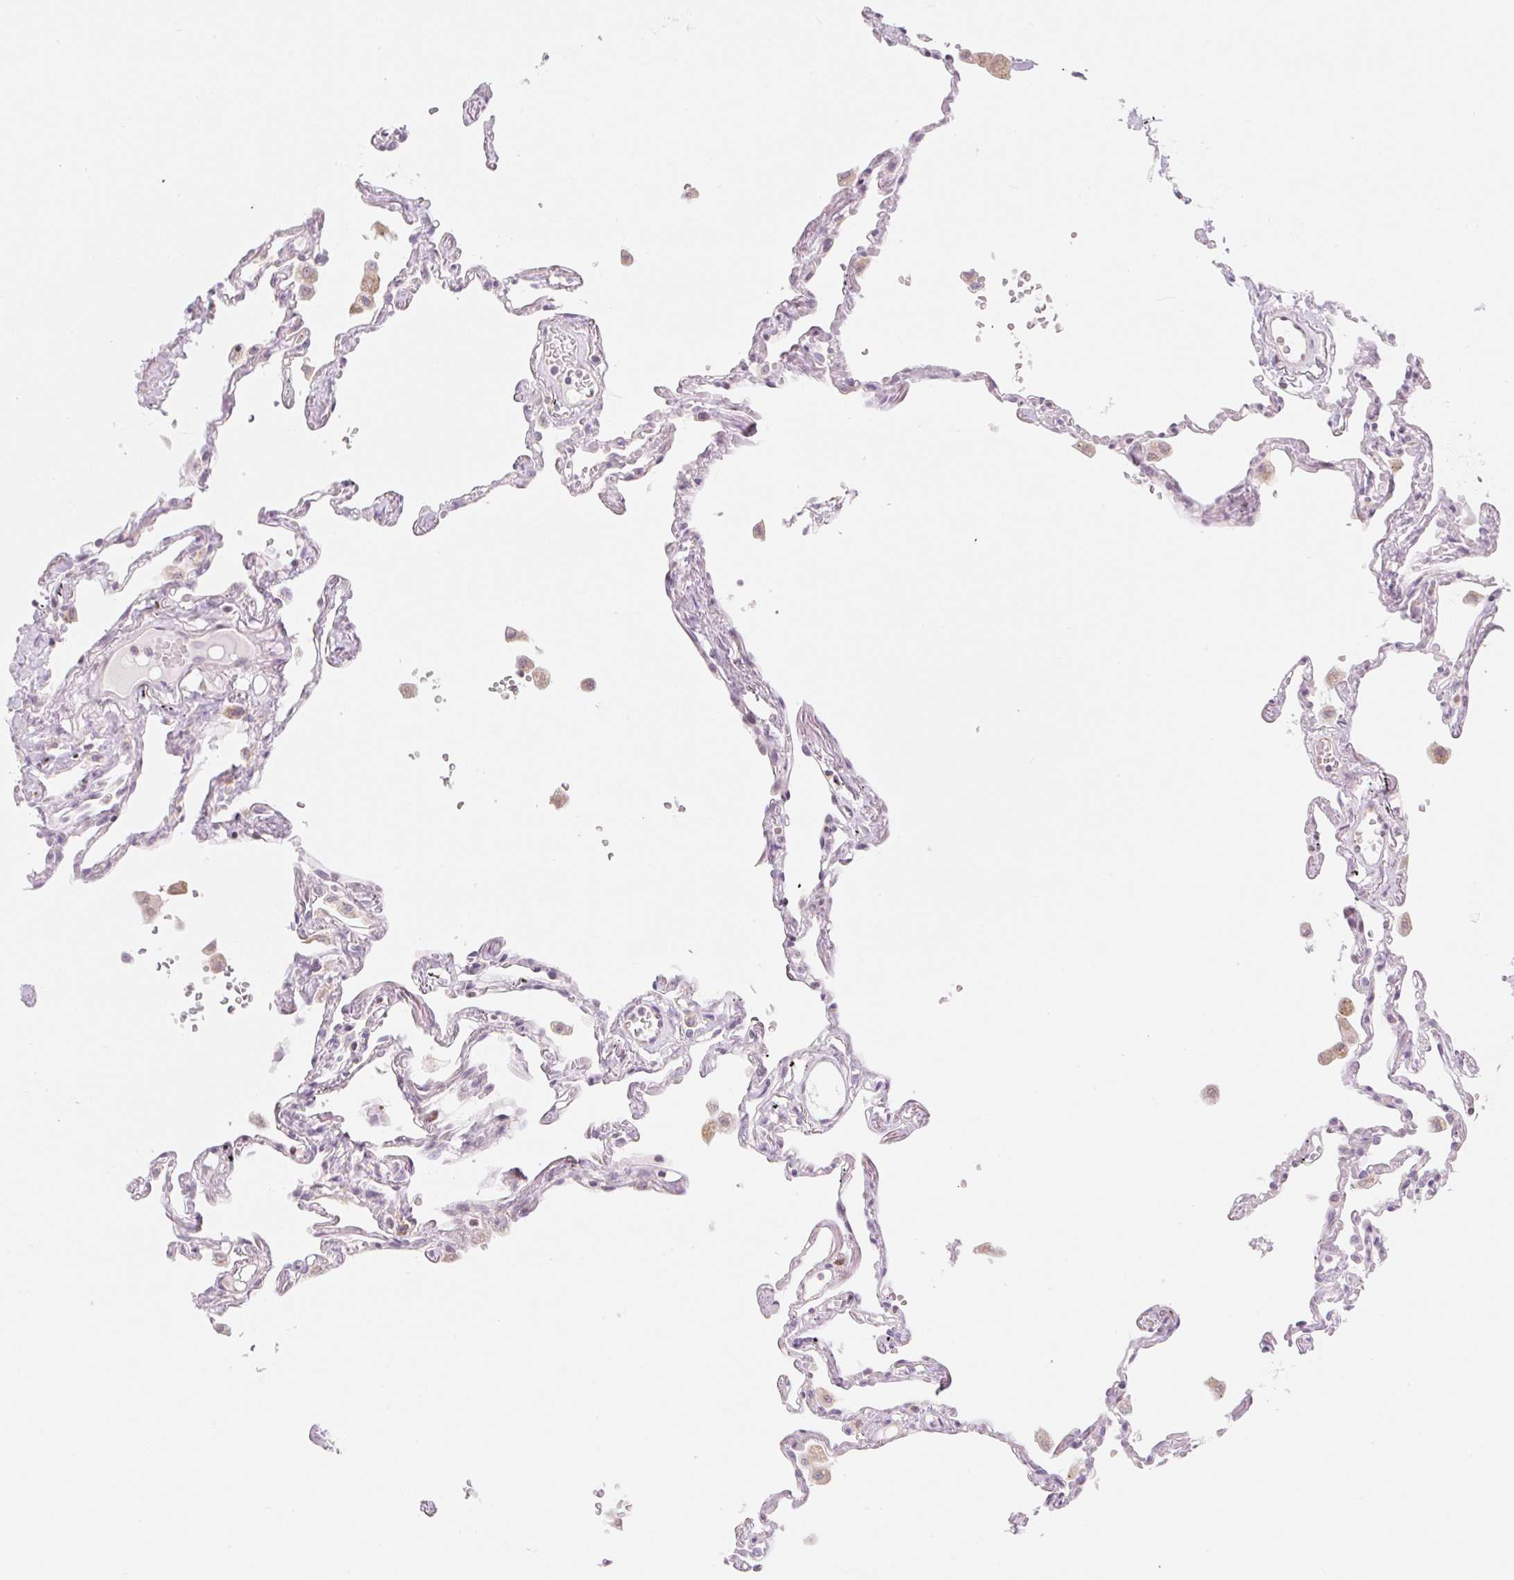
{"staining": {"intensity": "negative", "quantity": "none", "location": "none"}, "tissue": "lung", "cell_type": "Alveolar cells", "image_type": "normal", "snomed": [{"axis": "morphology", "description": "Normal tissue, NOS"}, {"axis": "topography", "description": "Lung"}], "caption": "The photomicrograph displays no significant expression in alveolar cells of lung.", "gene": "CASKIN1", "patient": {"sex": "female", "age": 67}}